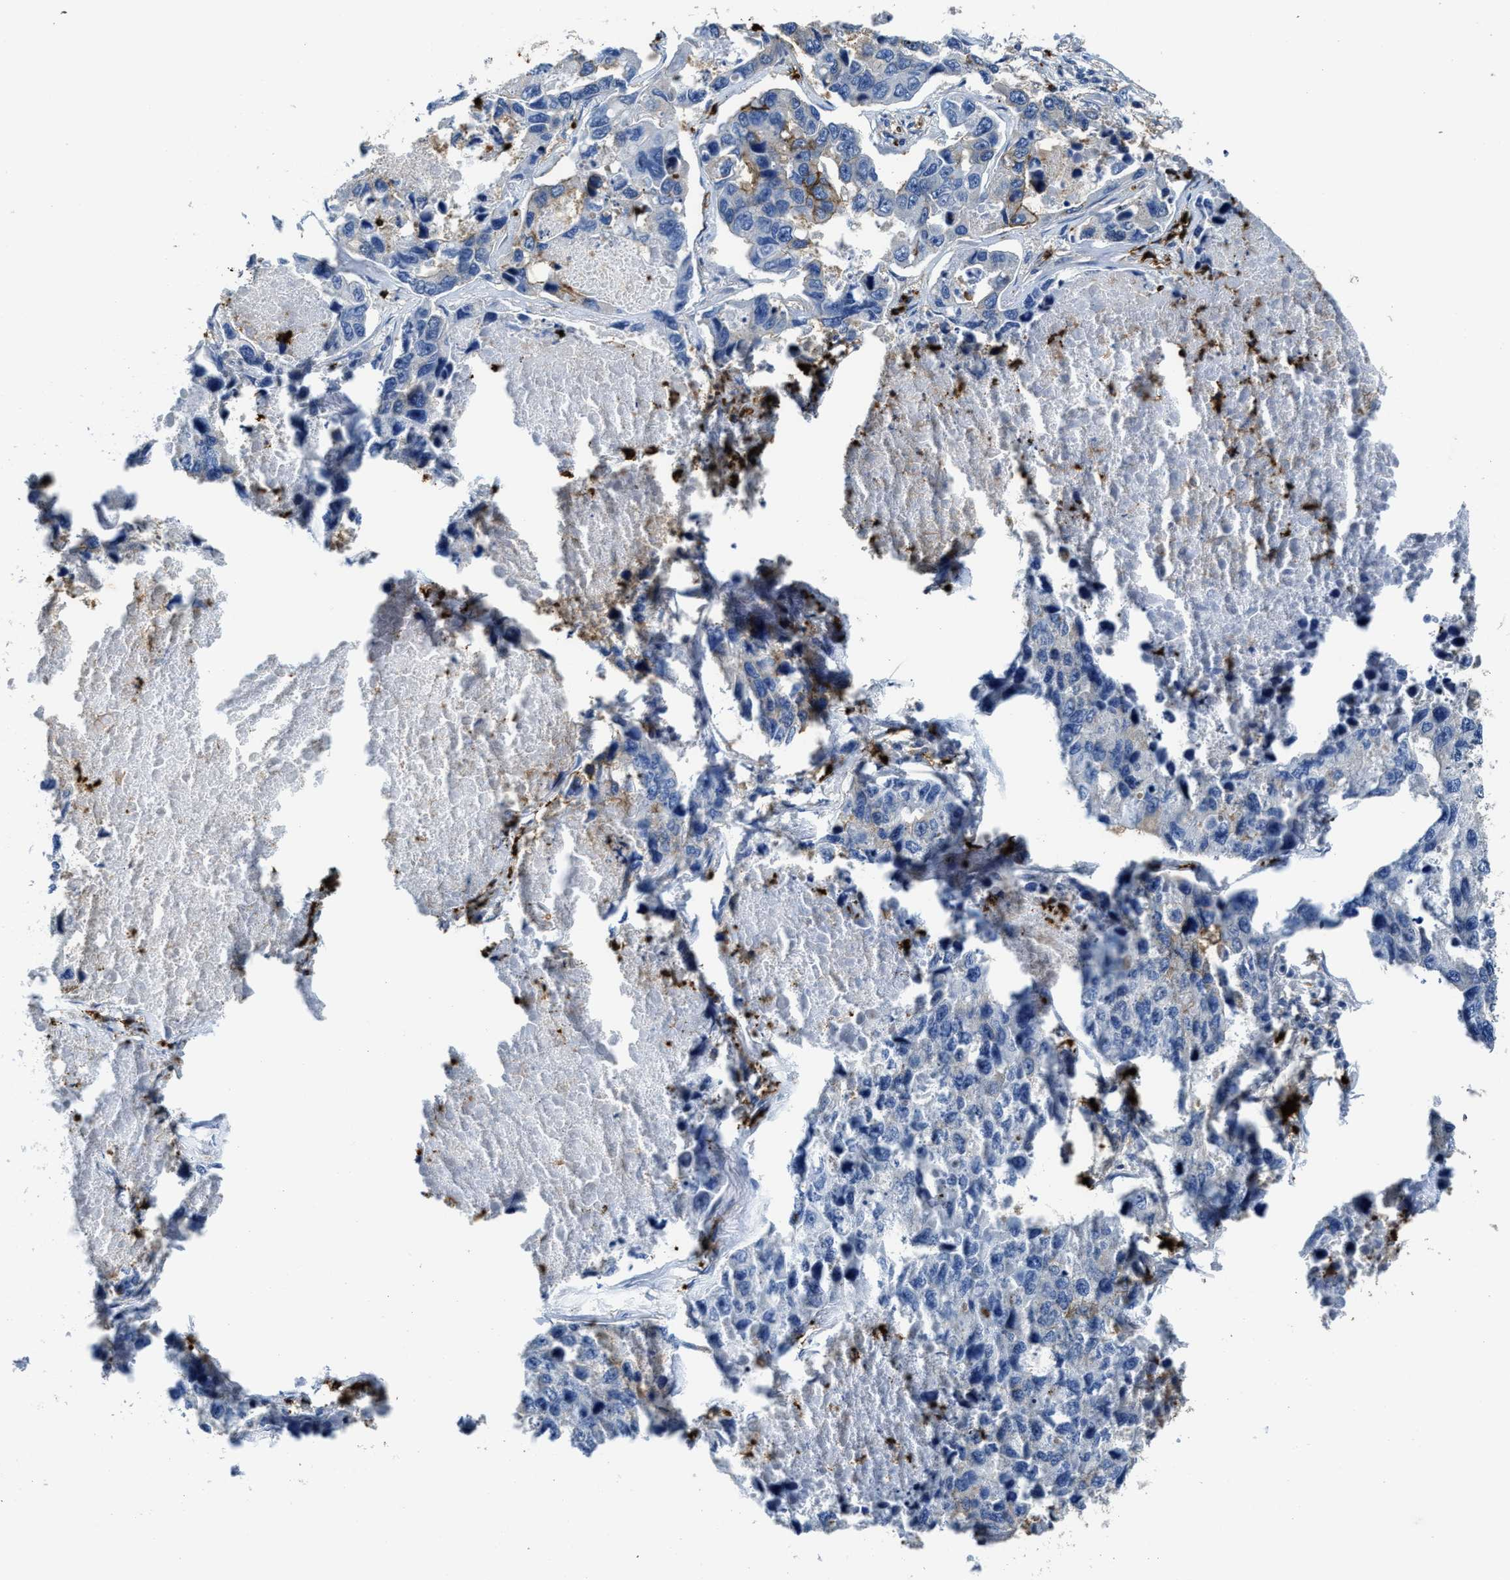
{"staining": {"intensity": "weak", "quantity": "<25%", "location": "cytoplasmic/membranous"}, "tissue": "lung cancer", "cell_type": "Tumor cells", "image_type": "cancer", "snomed": [{"axis": "morphology", "description": "Adenocarcinoma, NOS"}, {"axis": "topography", "description": "Lung"}], "caption": "Immunohistochemical staining of lung adenocarcinoma displays no significant positivity in tumor cells.", "gene": "TRAF6", "patient": {"sex": "male", "age": 64}}